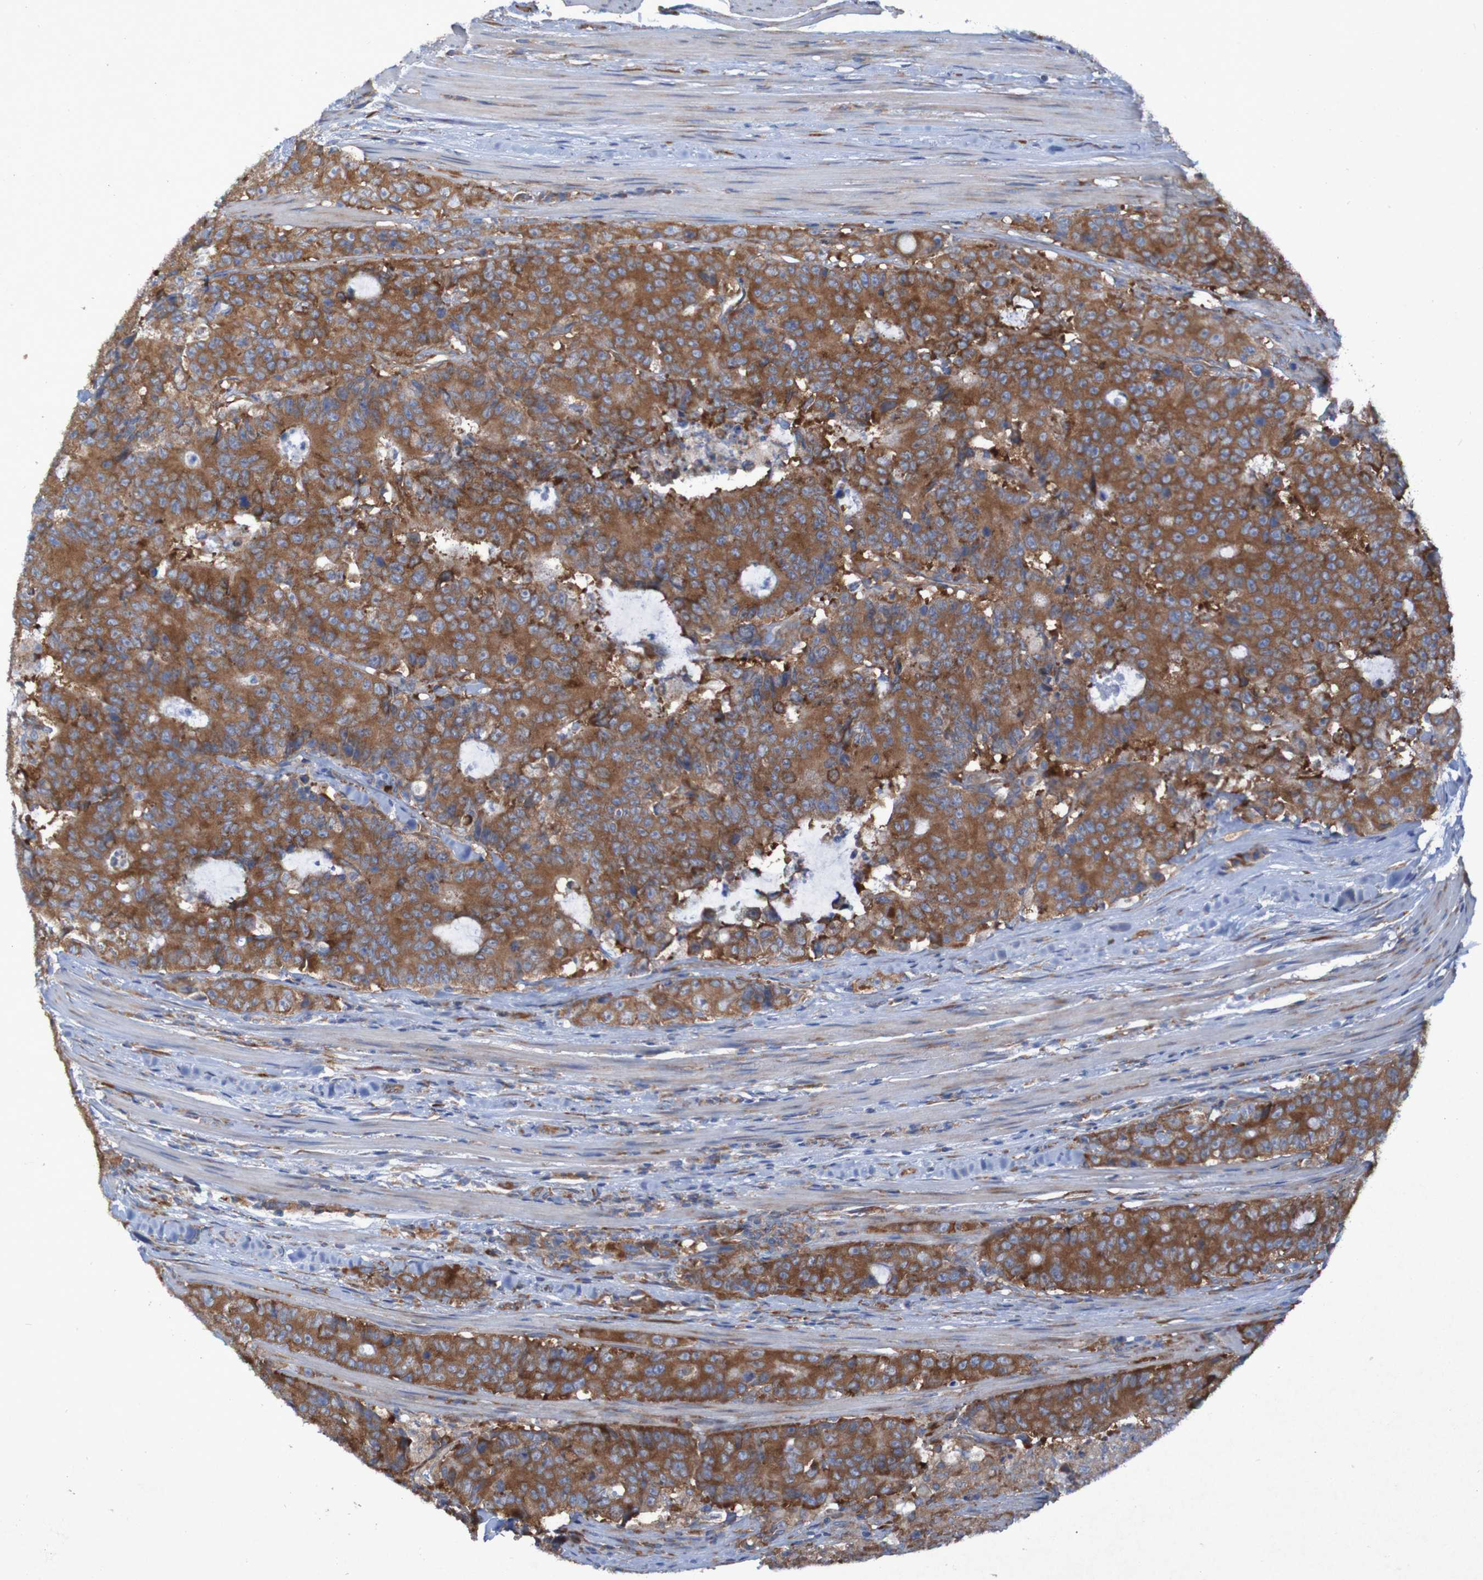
{"staining": {"intensity": "strong", "quantity": ">75%", "location": "cytoplasmic/membranous"}, "tissue": "colorectal cancer", "cell_type": "Tumor cells", "image_type": "cancer", "snomed": [{"axis": "morphology", "description": "Adenocarcinoma, NOS"}, {"axis": "topography", "description": "Colon"}], "caption": "This micrograph demonstrates adenocarcinoma (colorectal) stained with IHC to label a protein in brown. The cytoplasmic/membranous of tumor cells show strong positivity for the protein. Nuclei are counter-stained blue.", "gene": "RPL10", "patient": {"sex": "female", "age": 86}}